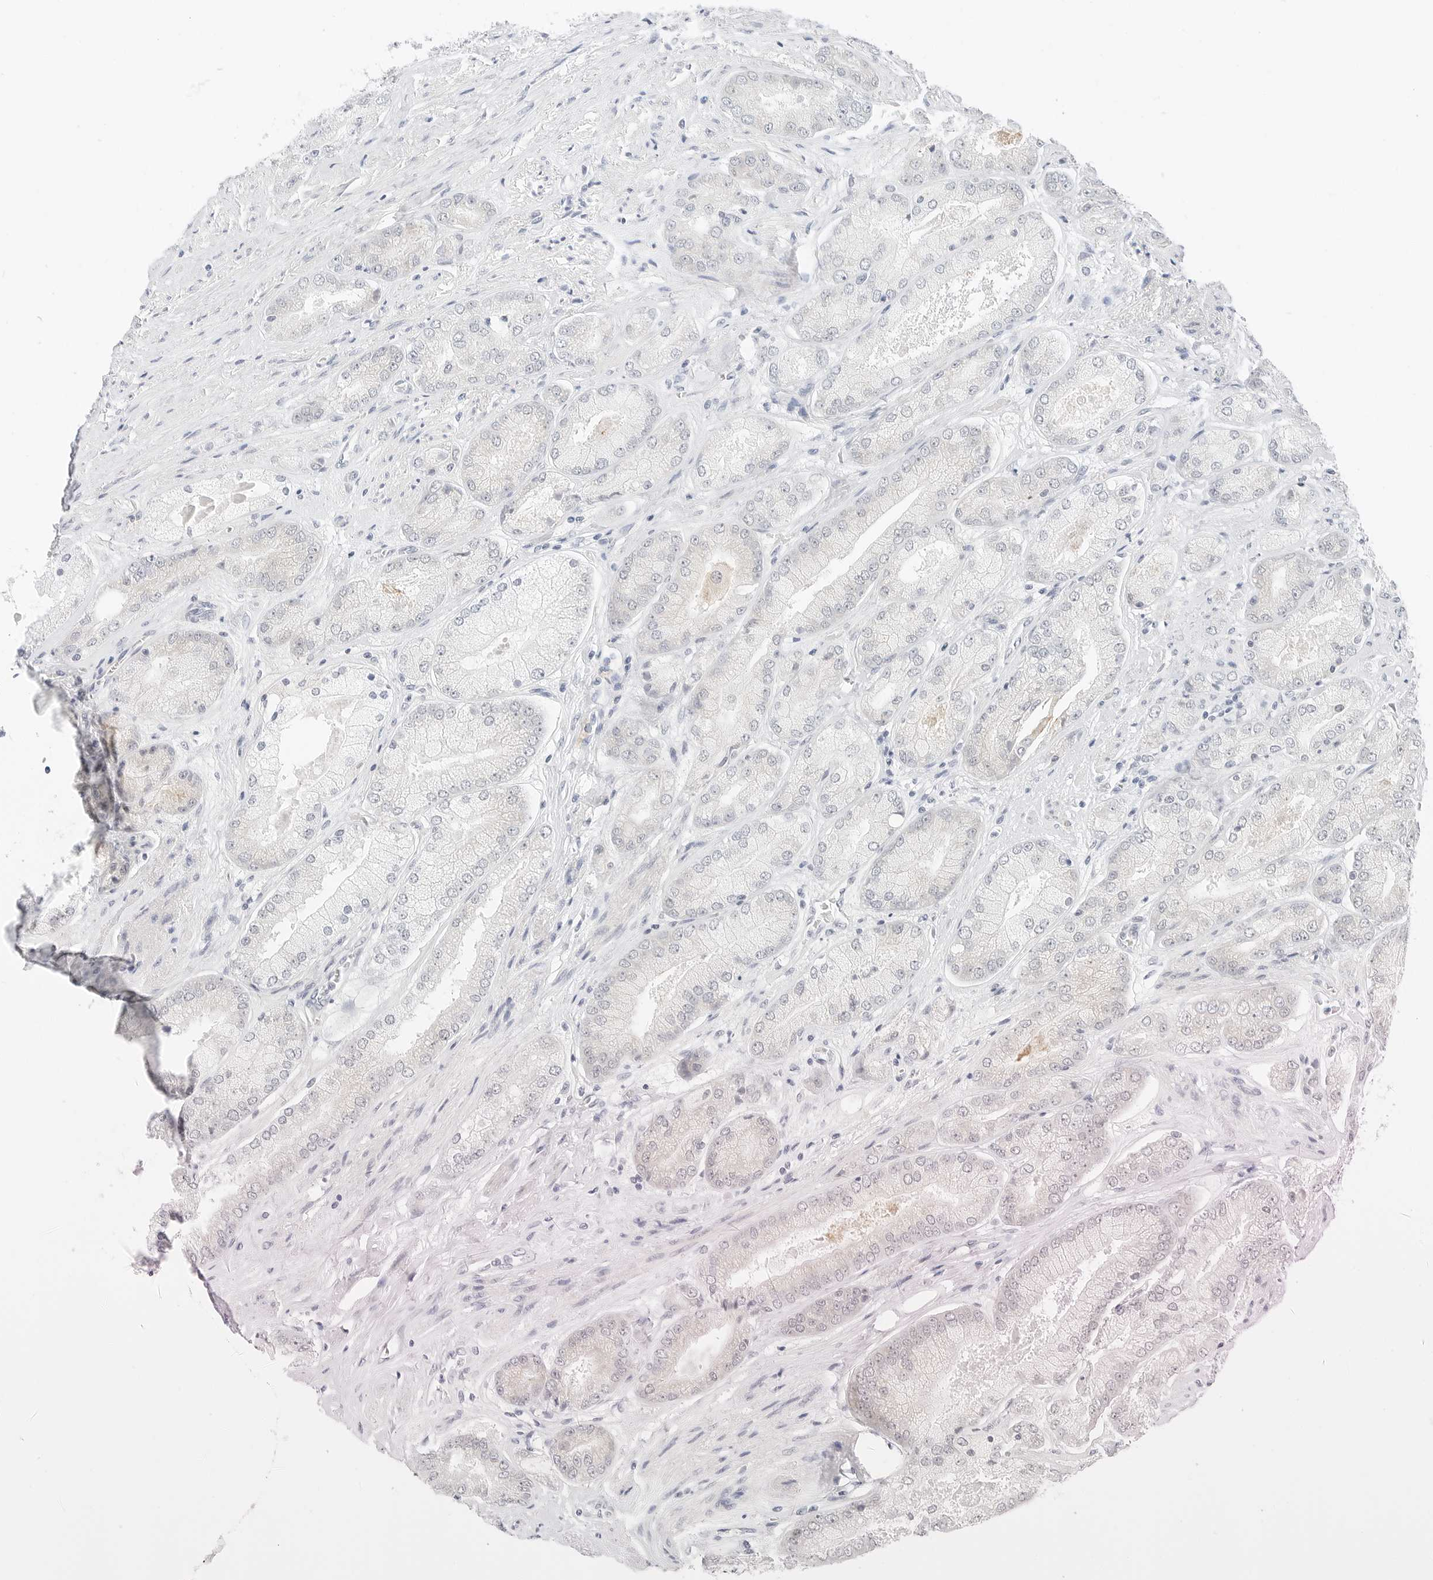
{"staining": {"intensity": "negative", "quantity": "none", "location": "none"}, "tissue": "prostate cancer", "cell_type": "Tumor cells", "image_type": "cancer", "snomed": [{"axis": "morphology", "description": "Adenocarcinoma, High grade"}, {"axis": "topography", "description": "Prostate"}], "caption": "Tumor cells show no significant protein positivity in prostate cancer (high-grade adenocarcinoma).", "gene": "CCSAP", "patient": {"sex": "male", "age": 58}}